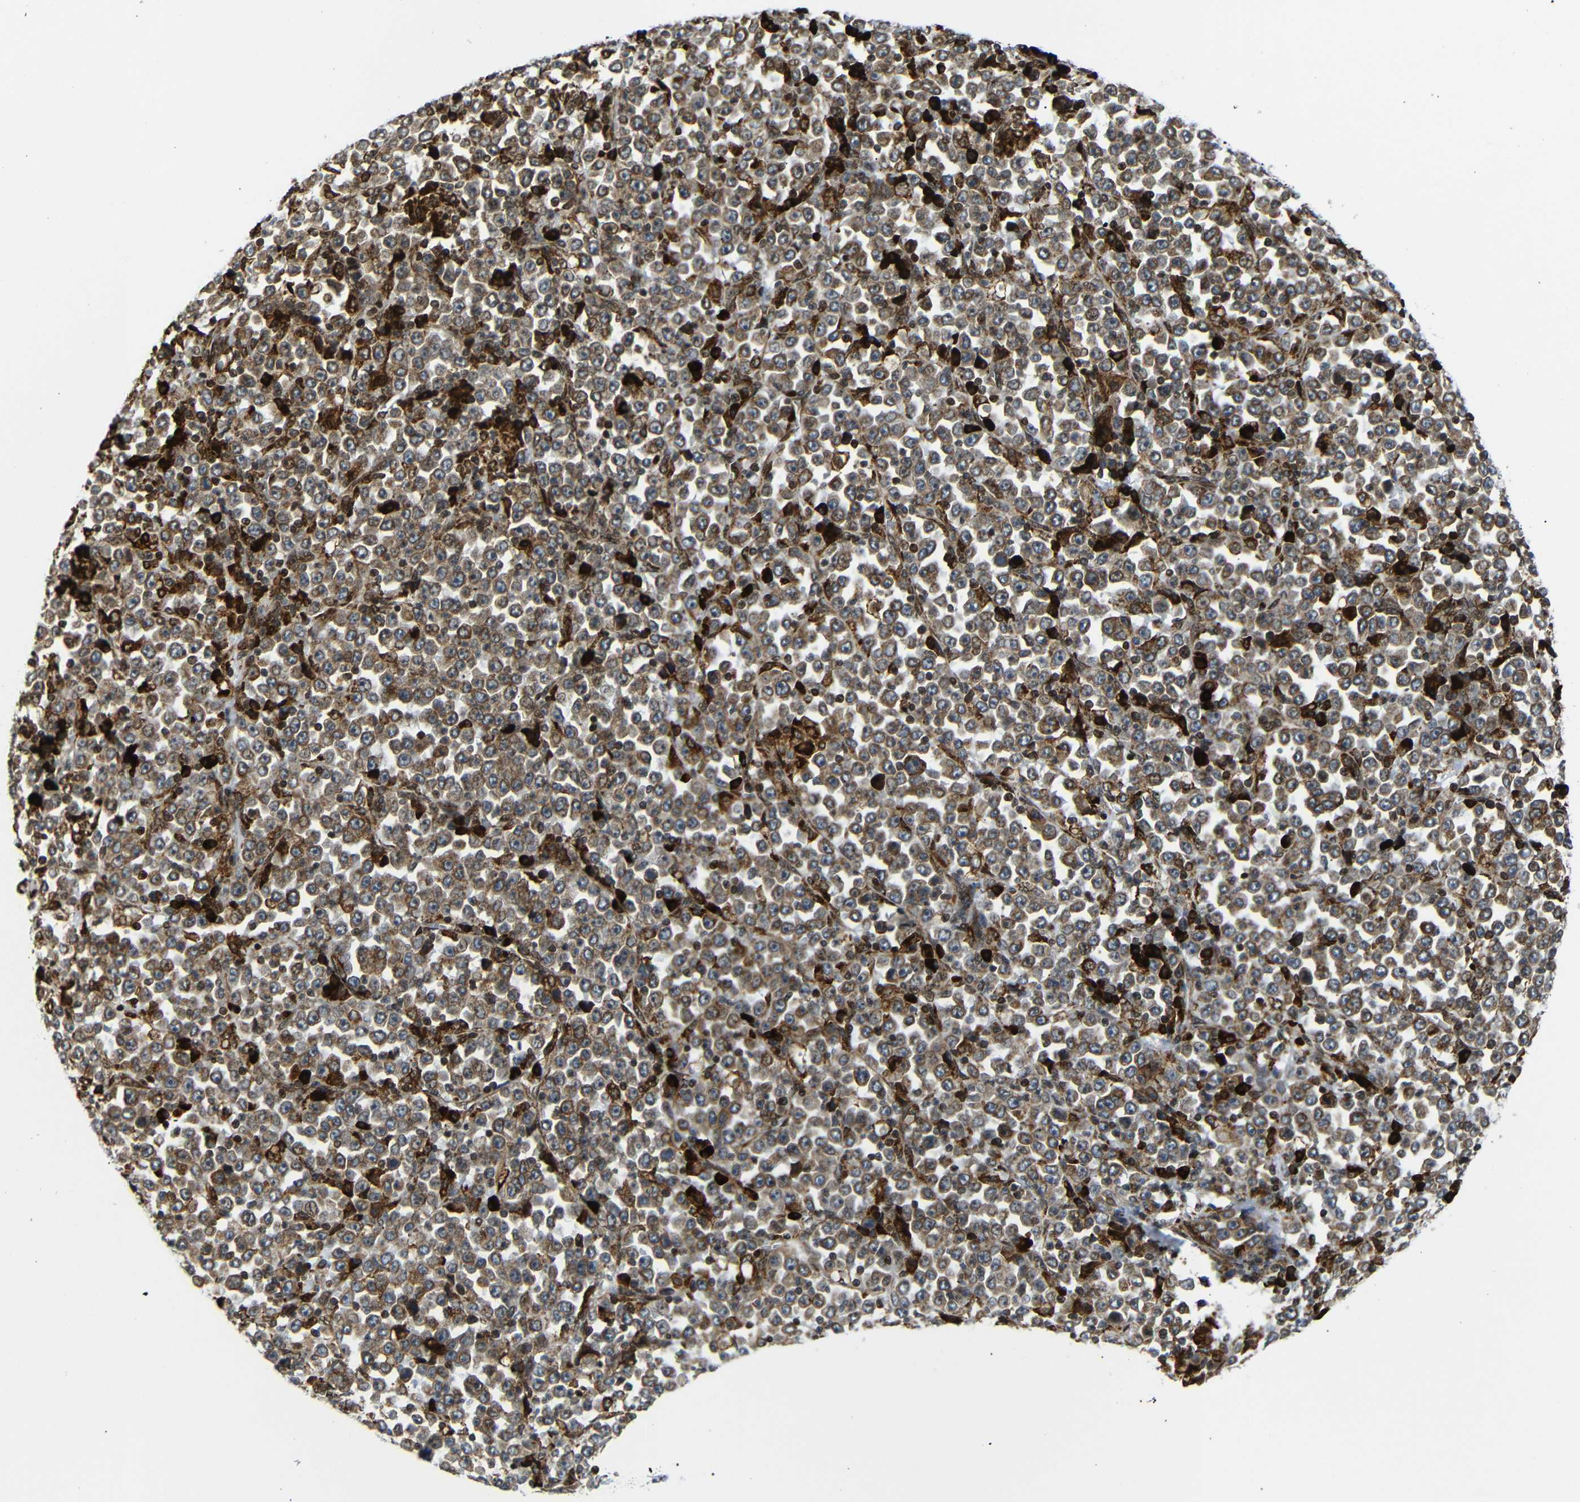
{"staining": {"intensity": "moderate", "quantity": ">75%", "location": "cytoplasmic/membranous"}, "tissue": "stomach cancer", "cell_type": "Tumor cells", "image_type": "cancer", "snomed": [{"axis": "morphology", "description": "Normal tissue, NOS"}, {"axis": "morphology", "description": "Adenocarcinoma, NOS"}, {"axis": "topography", "description": "Stomach, upper"}, {"axis": "topography", "description": "Stomach"}], "caption": "IHC photomicrograph of human stomach cancer (adenocarcinoma) stained for a protein (brown), which shows medium levels of moderate cytoplasmic/membranous staining in about >75% of tumor cells.", "gene": "SPCS2", "patient": {"sex": "male", "age": 59}}